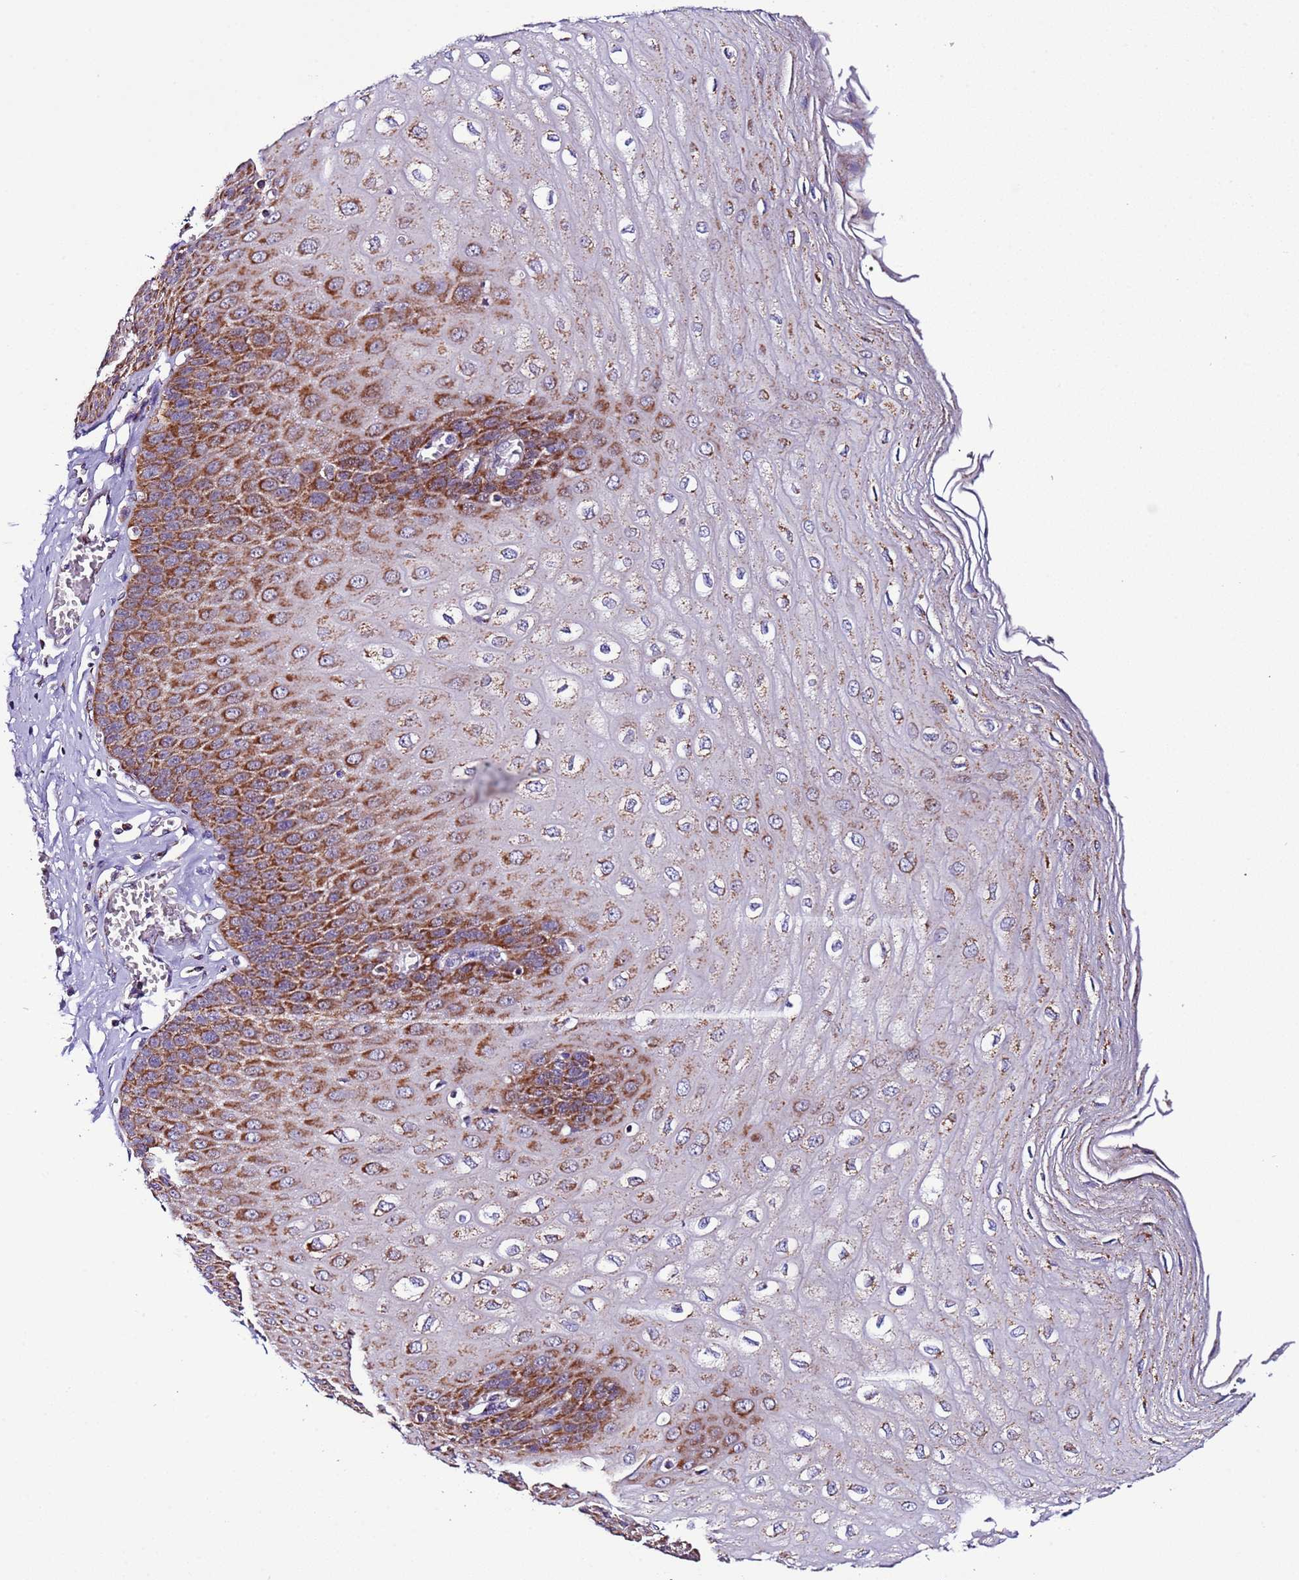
{"staining": {"intensity": "moderate", "quantity": ">75%", "location": "cytoplasmic/membranous"}, "tissue": "esophagus", "cell_type": "Squamous epithelial cells", "image_type": "normal", "snomed": [{"axis": "morphology", "description": "Normal tissue, NOS"}, {"axis": "topography", "description": "Esophagus"}], "caption": "Brown immunohistochemical staining in benign human esophagus reveals moderate cytoplasmic/membranous staining in approximately >75% of squamous epithelial cells.", "gene": "UEVLD", "patient": {"sex": "male", "age": 60}}